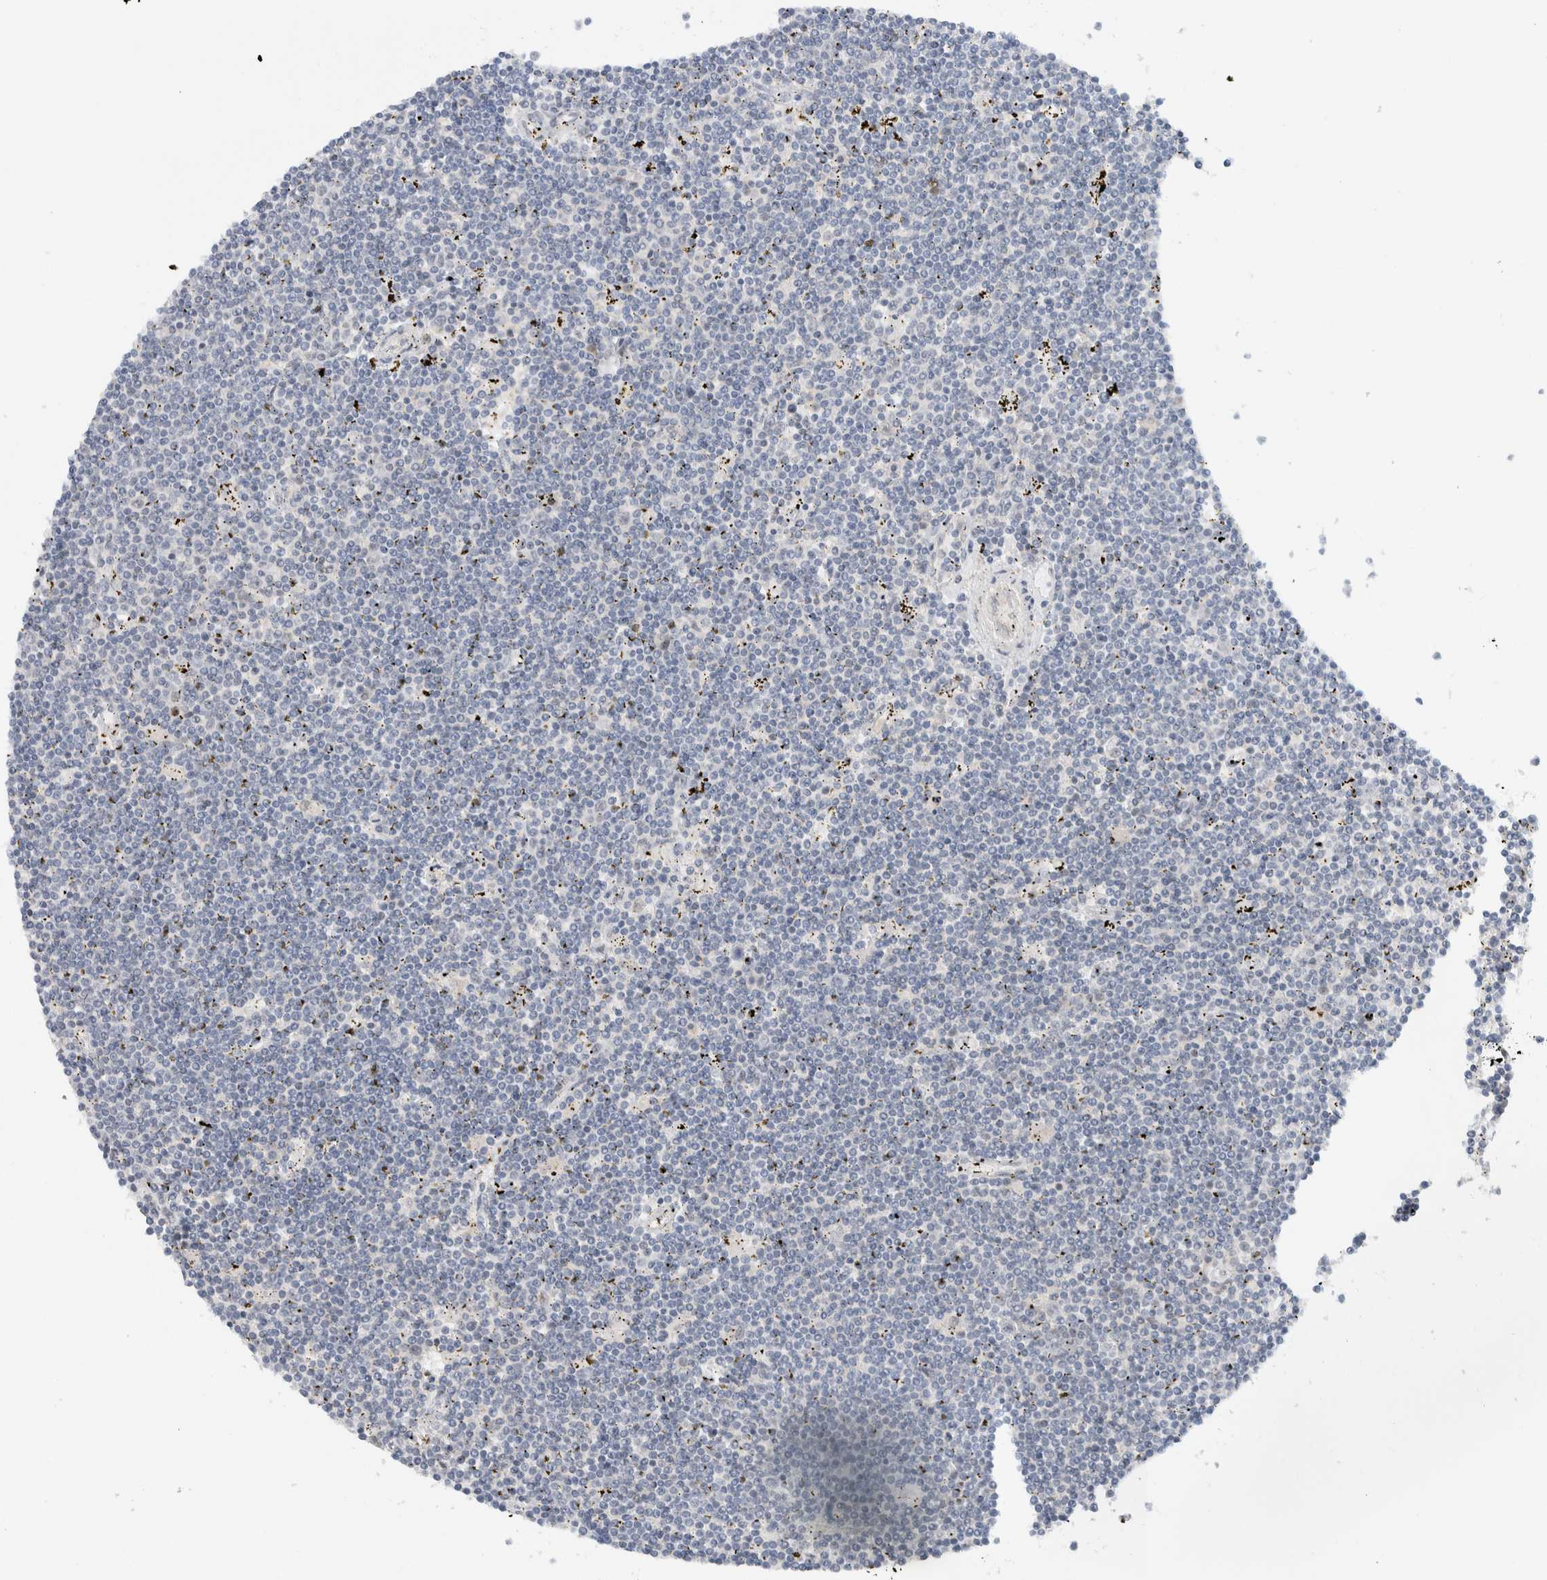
{"staining": {"intensity": "negative", "quantity": "none", "location": "none"}, "tissue": "lymphoma", "cell_type": "Tumor cells", "image_type": "cancer", "snomed": [{"axis": "morphology", "description": "Malignant lymphoma, non-Hodgkin's type, Low grade"}, {"axis": "topography", "description": "Spleen"}], "caption": "Tumor cells show no significant expression in lymphoma.", "gene": "NCR3LG1", "patient": {"sex": "male", "age": 76}}